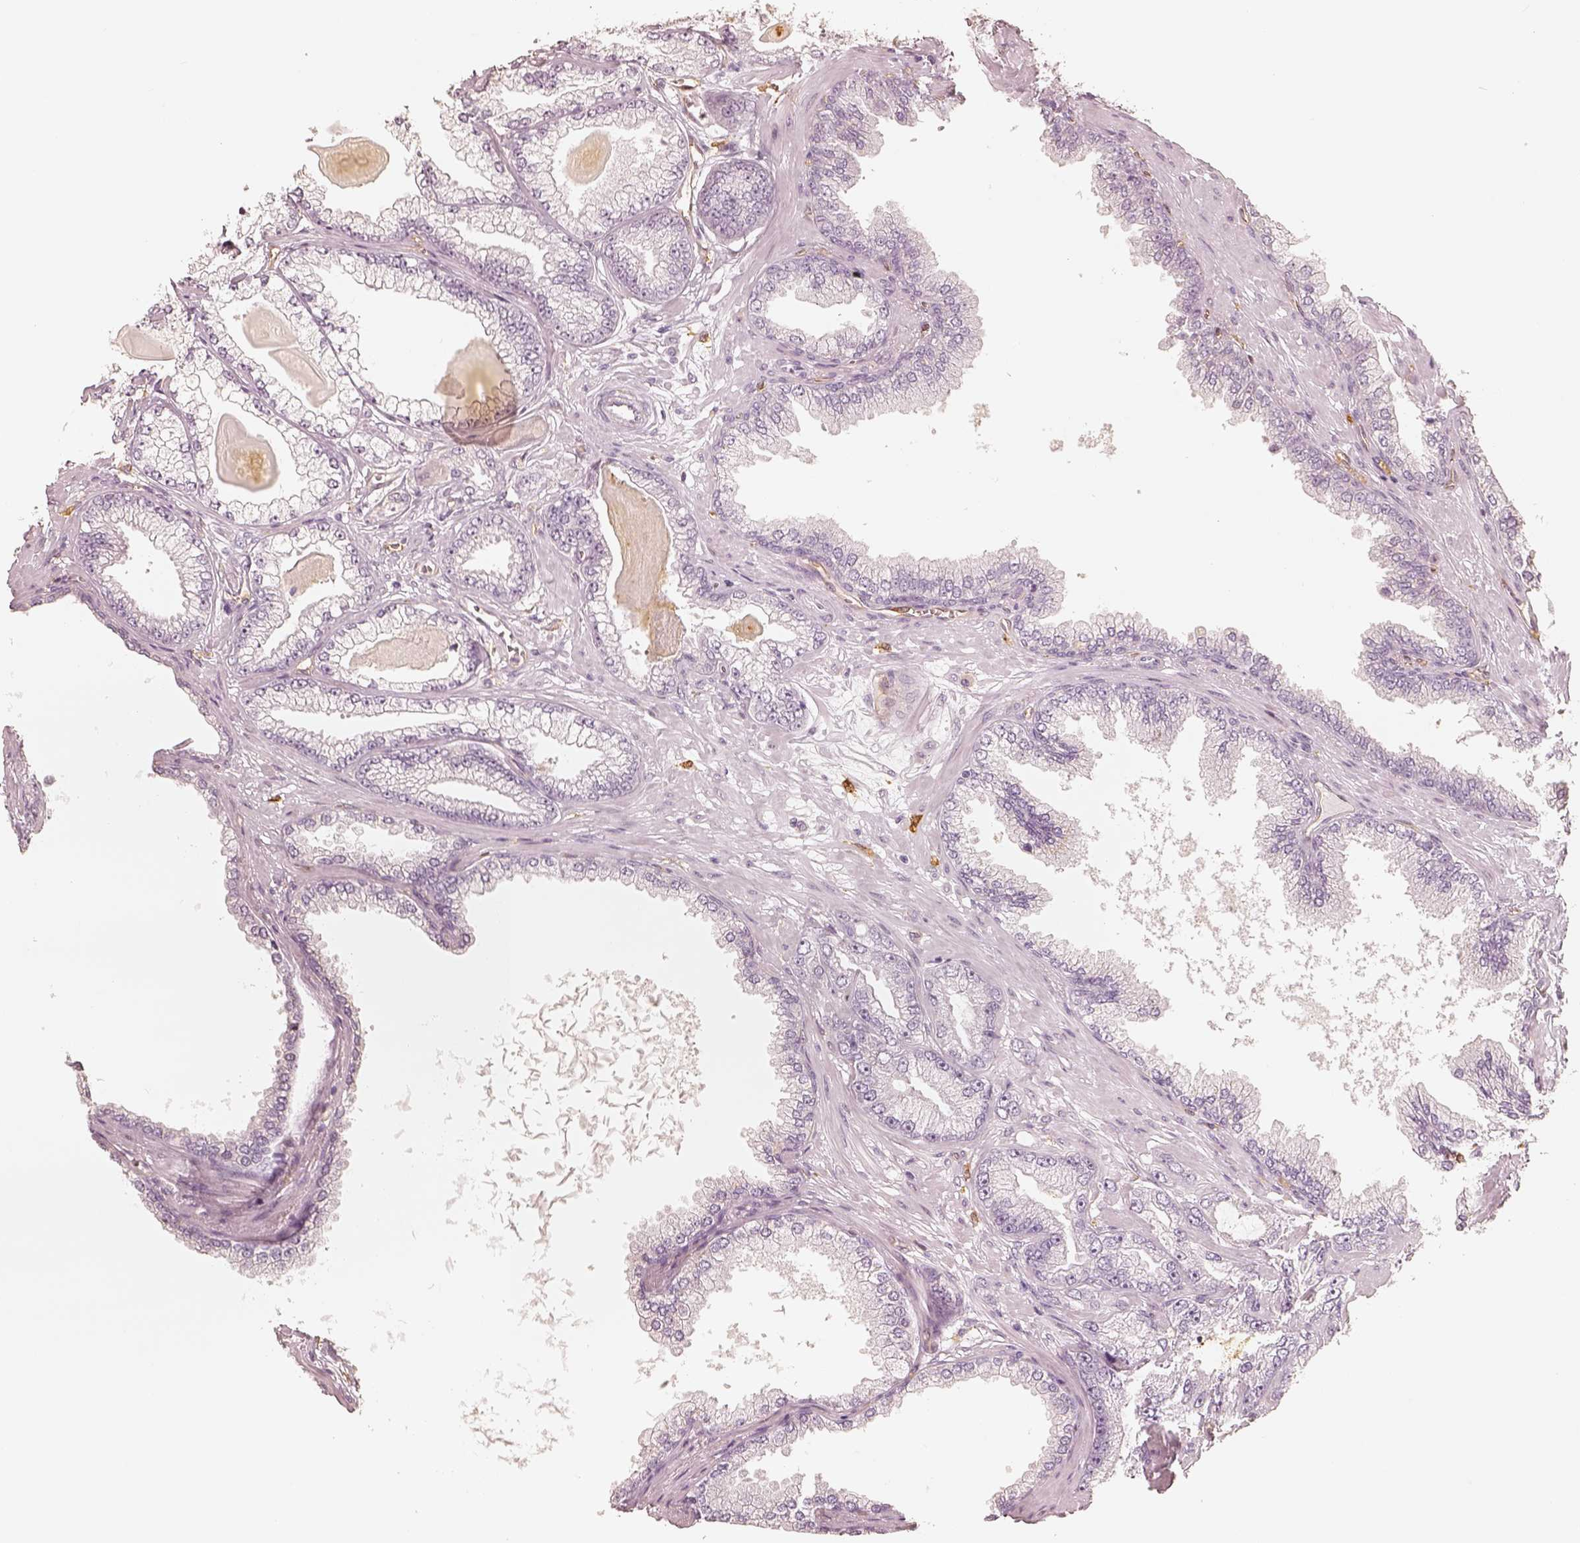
{"staining": {"intensity": "negative", "quantity": "none", "location": "none"}, "tissue": "prostate cancer", "cell_type": "Tumor cells", "image_type": "cancer", "snomed": [{"axis": "morphology", "description": "Adenocarcinoma, Low grade"}, {"axis": "topography", "description": "Prostate"}], "caption": "This is an IHC micrograph of human prostate adenocarcinoma (low-grade). There is no staining in tumor cells.", "gene": "FSCN1", "patient": {"sex": "male", "age": 64}}